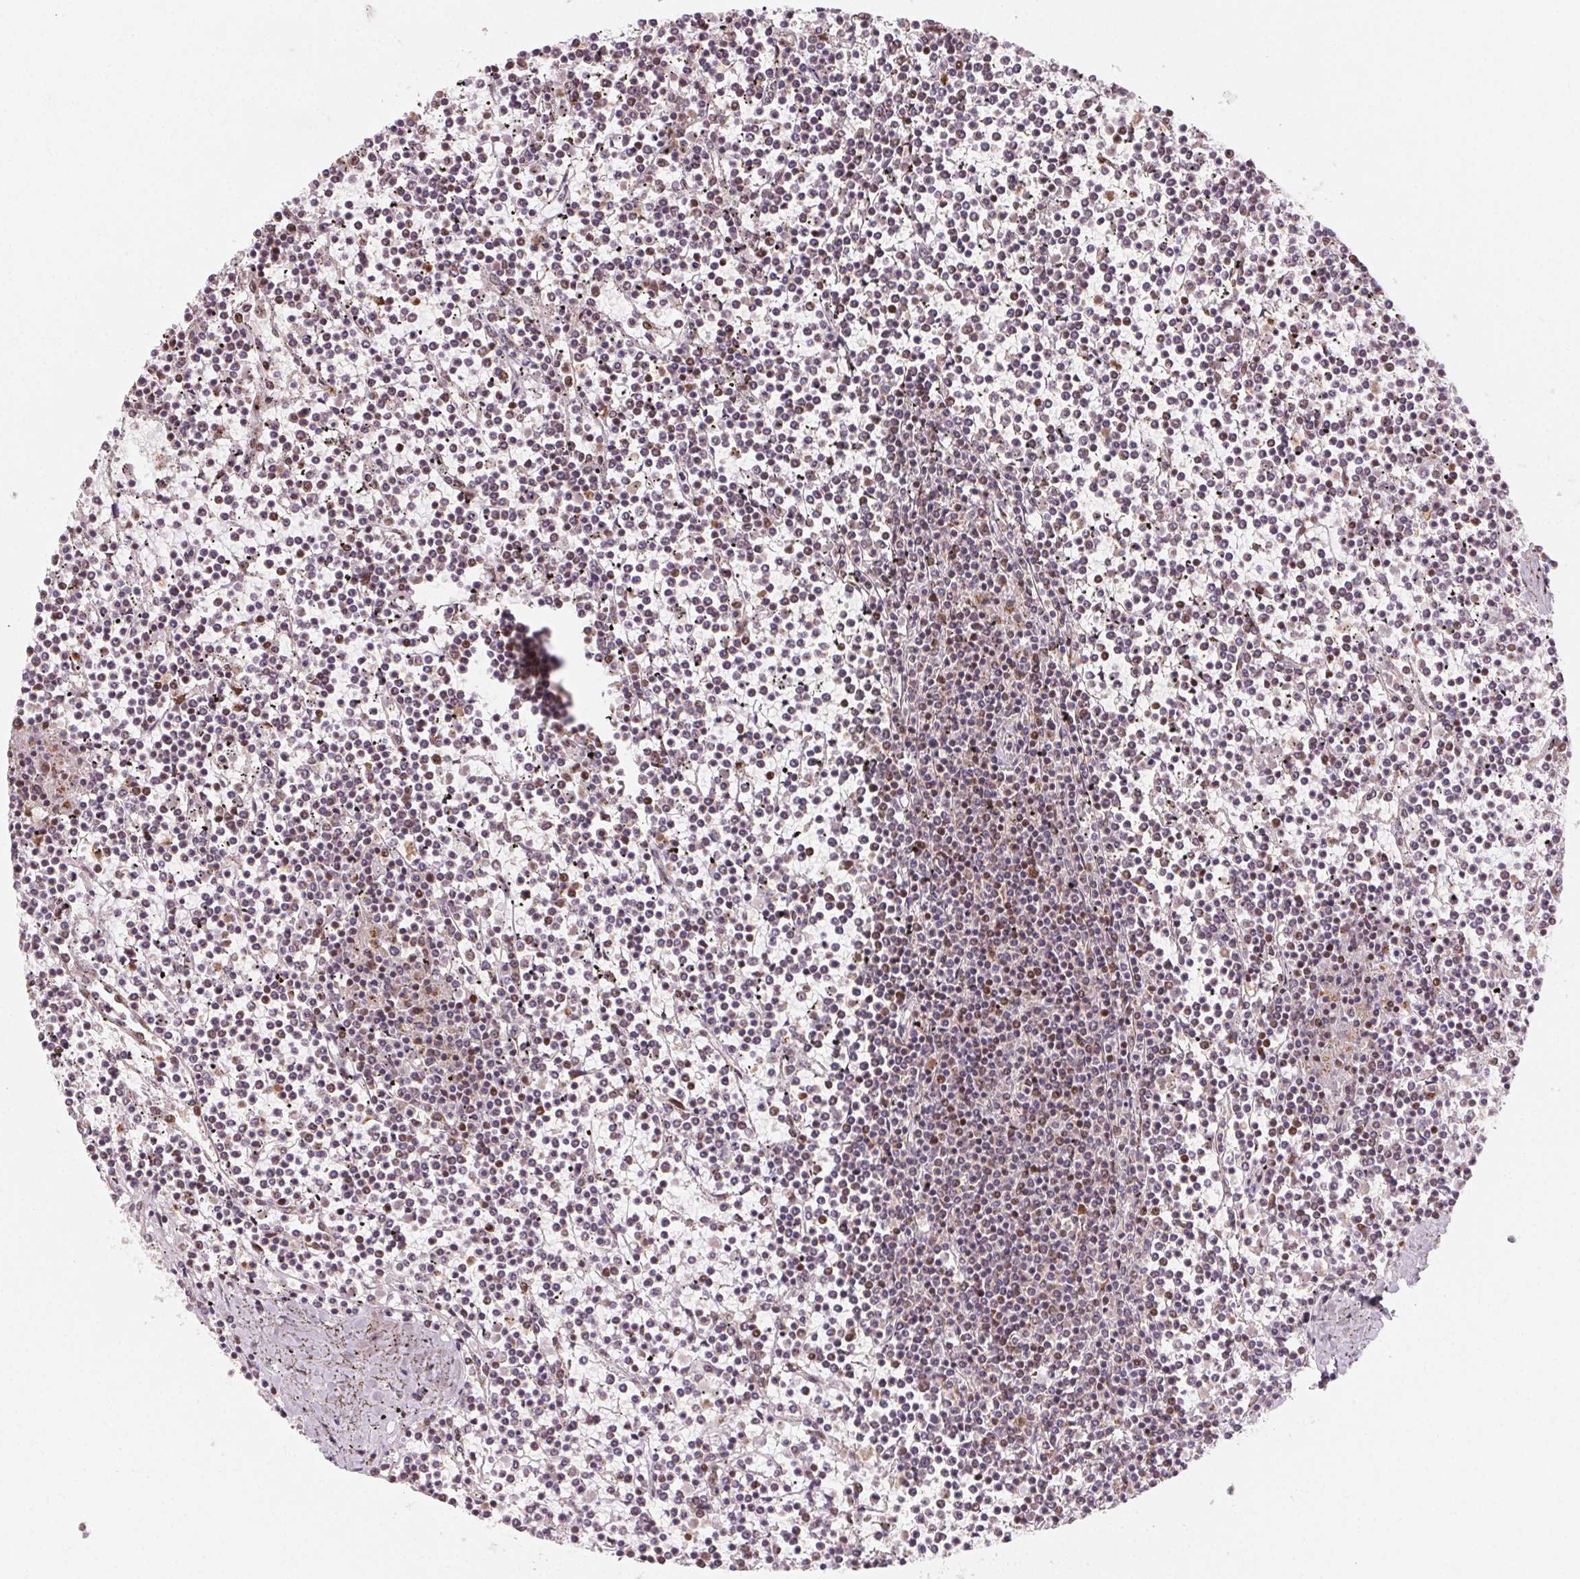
{"staining": {"intensity": "negative", "quantity": "none", "location": "none"}, "tissue": "lymphoma", "cell_type": "Tumor cells", "image_type": "cancer", "snomed": [{"axis": "morphology", "description": "Malignant lymphoma, non-Hodgkin's type, Low grade"}, {"axis": "topography", "description": "Spleen"}], "caption": "Tumor cells are negative for protein expression in human lymphoma.", "gene": "TOPORS", "patient": {"sex": "female", "age": 19}}